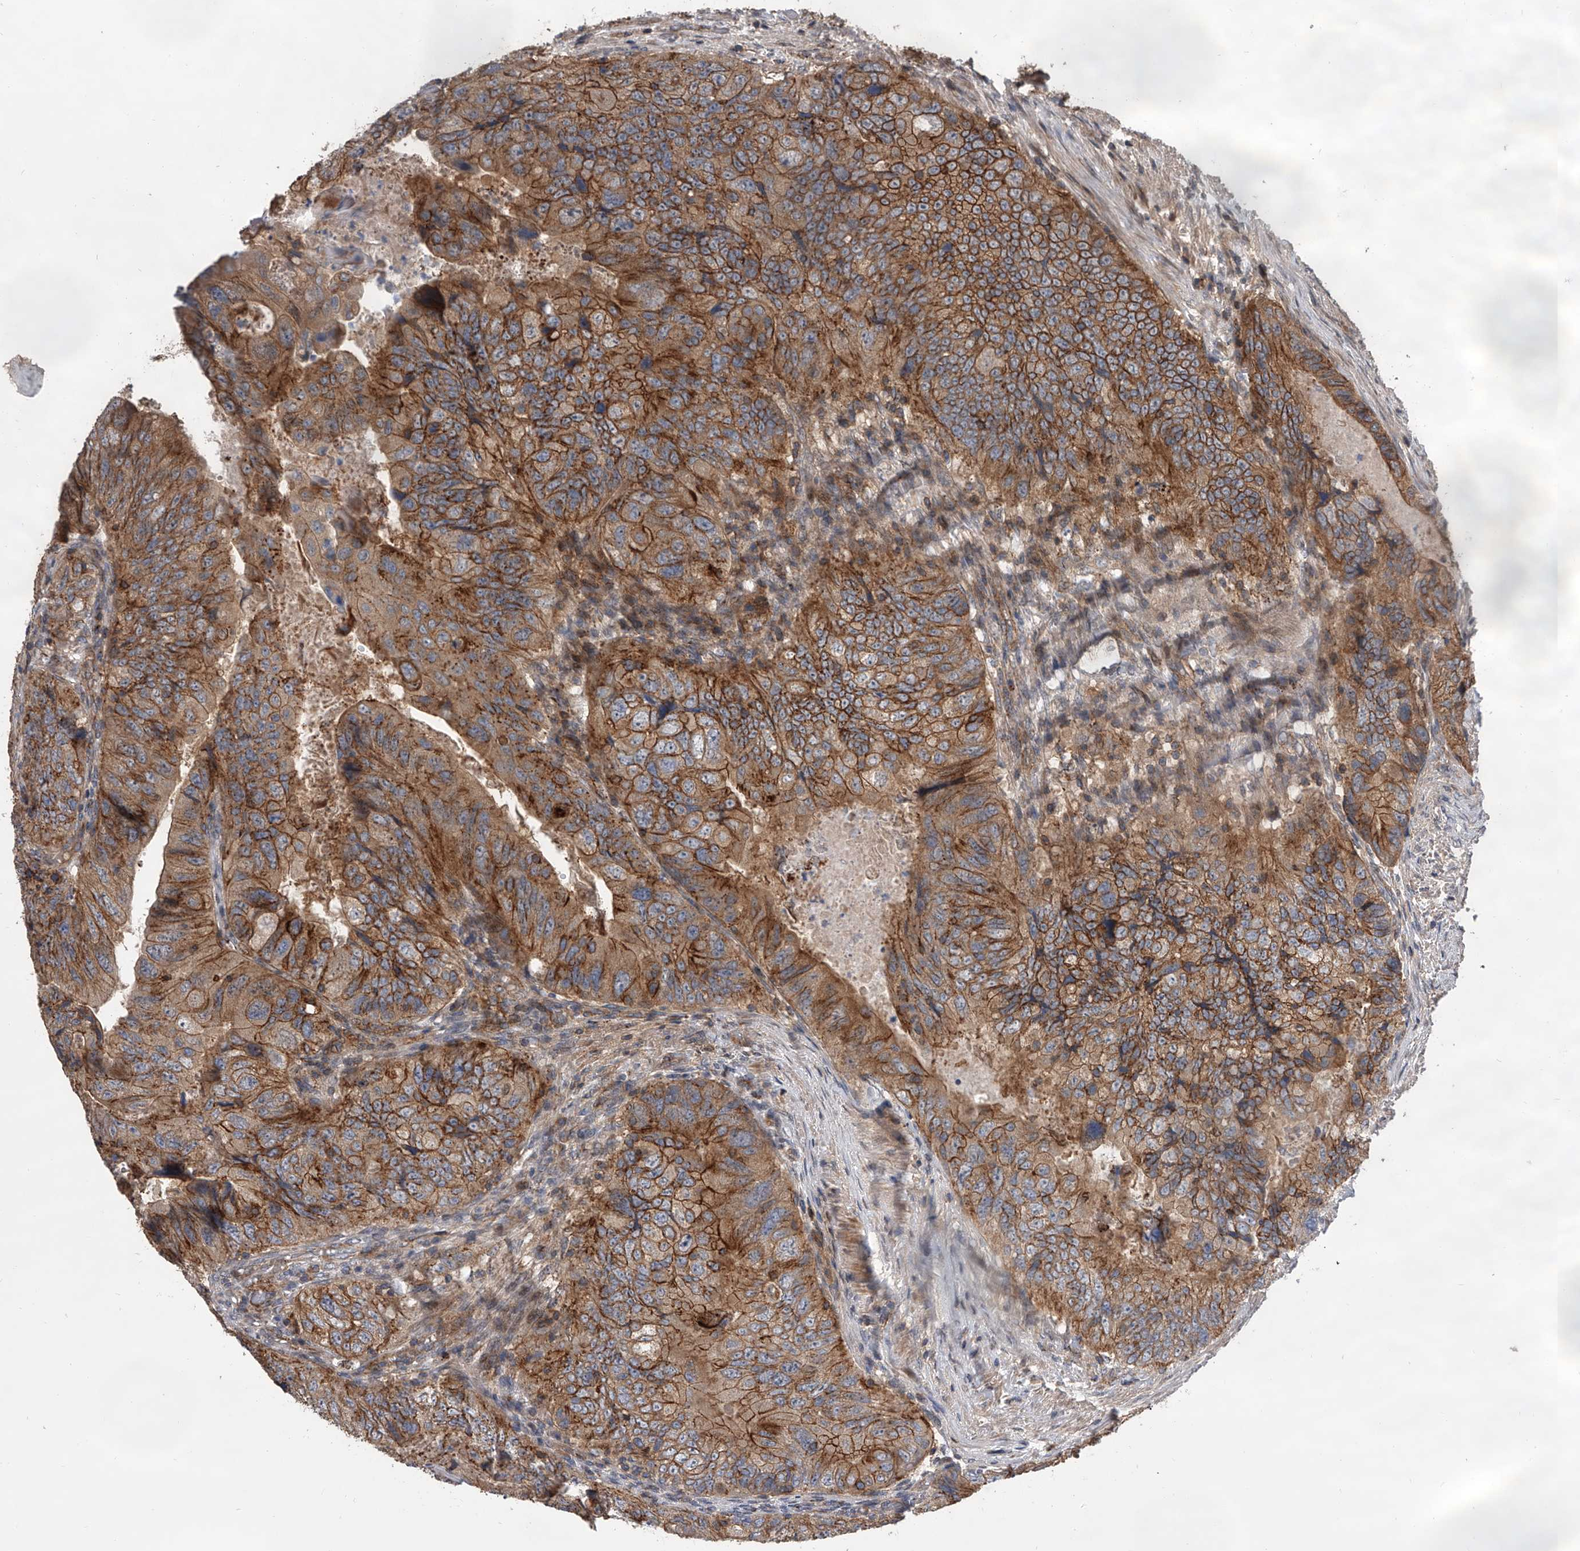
{"staining": {"intensity": "moderate", "quantity": ">75%", "location": "cytoplasmic/membranous"}, "tissue": "colorectal cancer", "cell_type": "Tumor cells", "image_type": "cancer", "snomed": [{"axis": "morphology", "description": "Adenocarcinoma, NOS"}, {"axis": "topography", "description": "Rectum"}], "caption": "A medium amount of moderate cytoplasmic/membranous positivity is seen in about >75% of tumor cells in colorectal cancer (adenocarcinoma) tissue.", "gene": "USP47", "patient": {"sex": "male", "age": 63}}